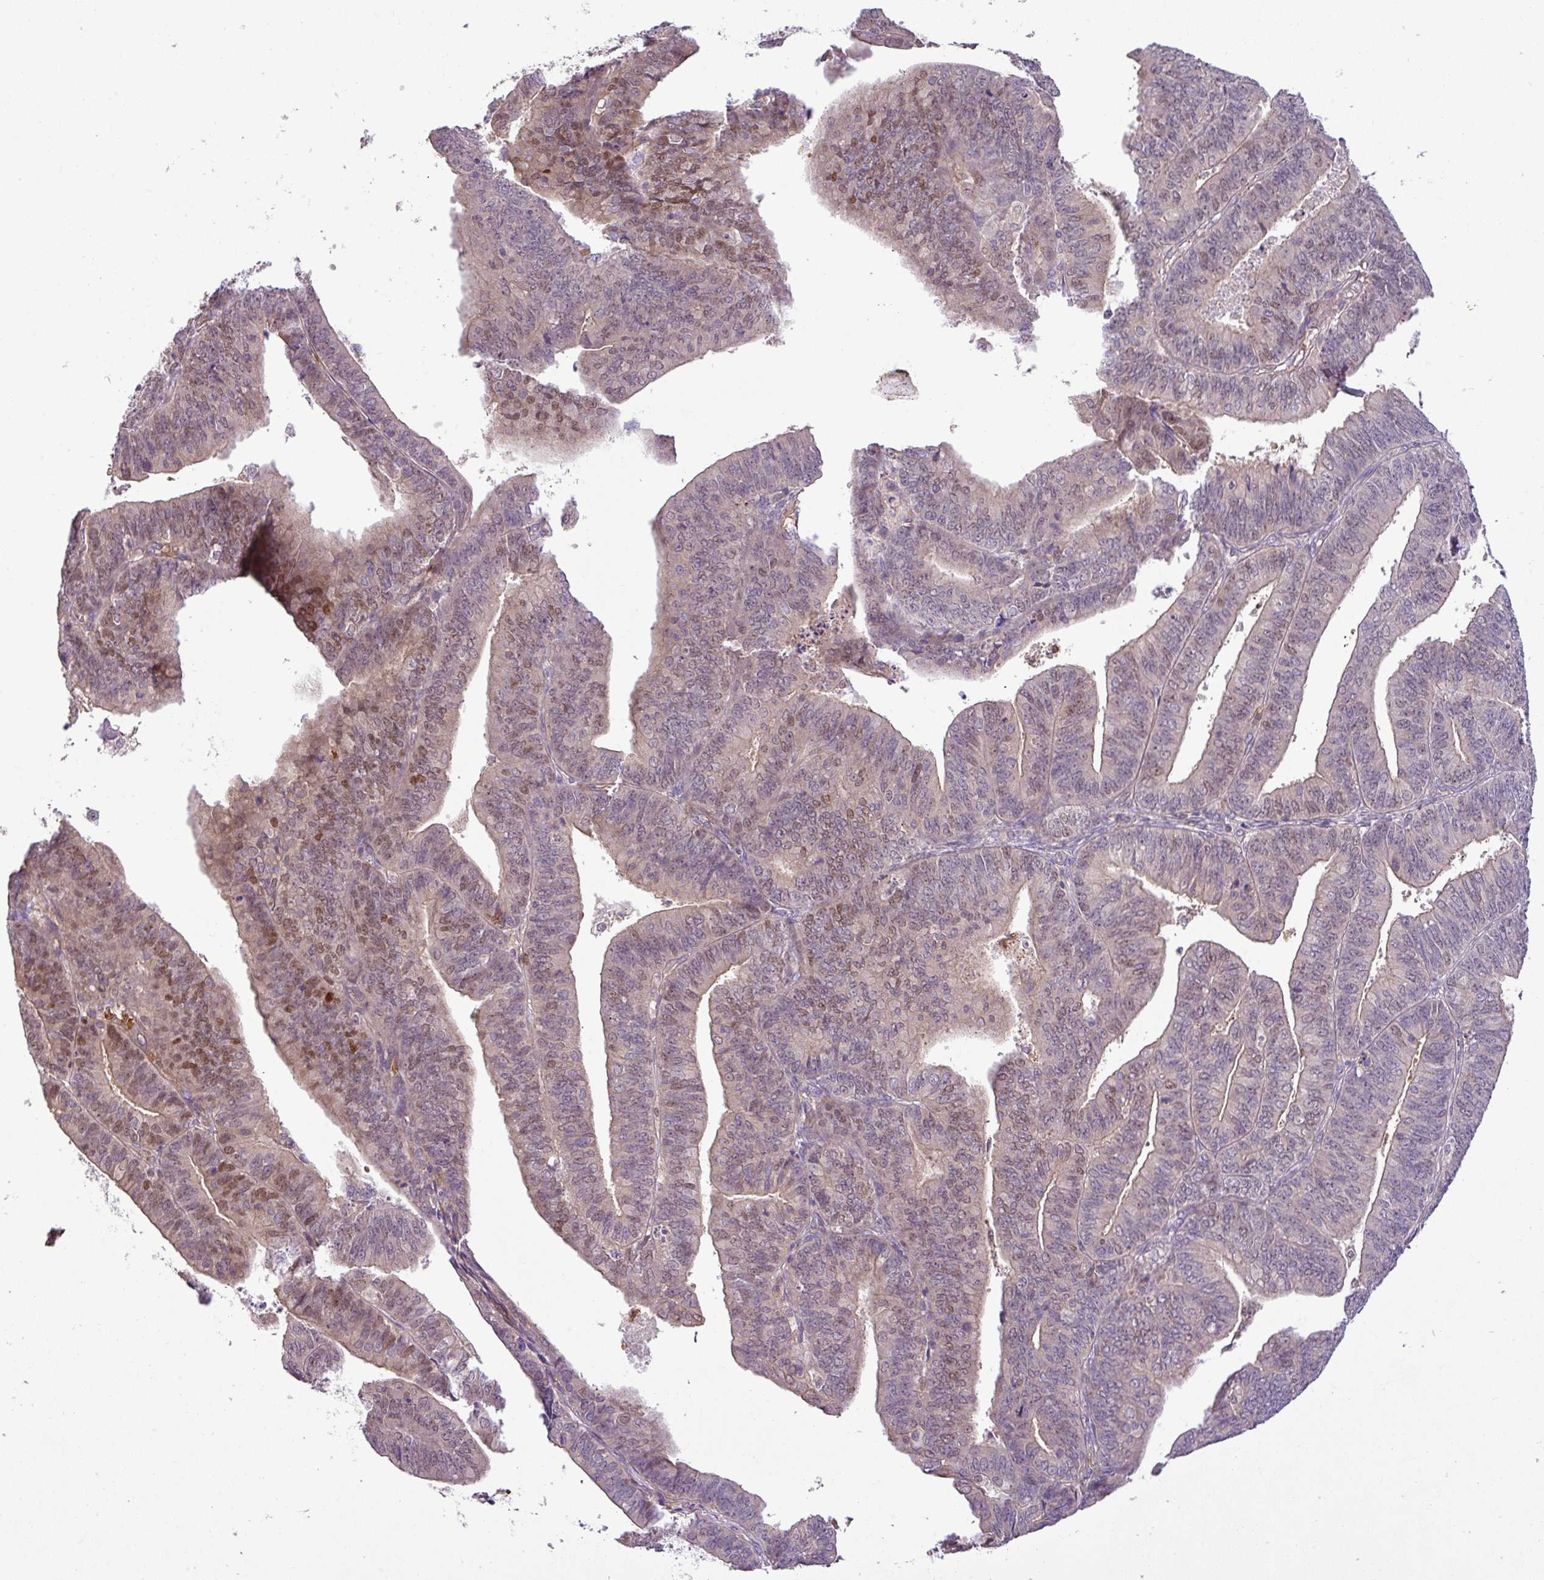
{"staining": {"intensity": "weak", "quantity": "25%-75%", "location": "nuclear"}, "tissue": "endometrial cancer", "cell_type": "Tumor cells", "image_type": "cancer", "snomed": [{"axis": "morphology", "description": "Adenocarcinoma, NOS"}, {"axis": "topography", "description": "Endometrium"}], "caption": "Adenocarcinoma (endometrial) tissue reveals weak nuclear staining in about 25%-75% of tumor cells", "gene": "NBEAL2", "patient": {"sex": "female", "age": 73}}